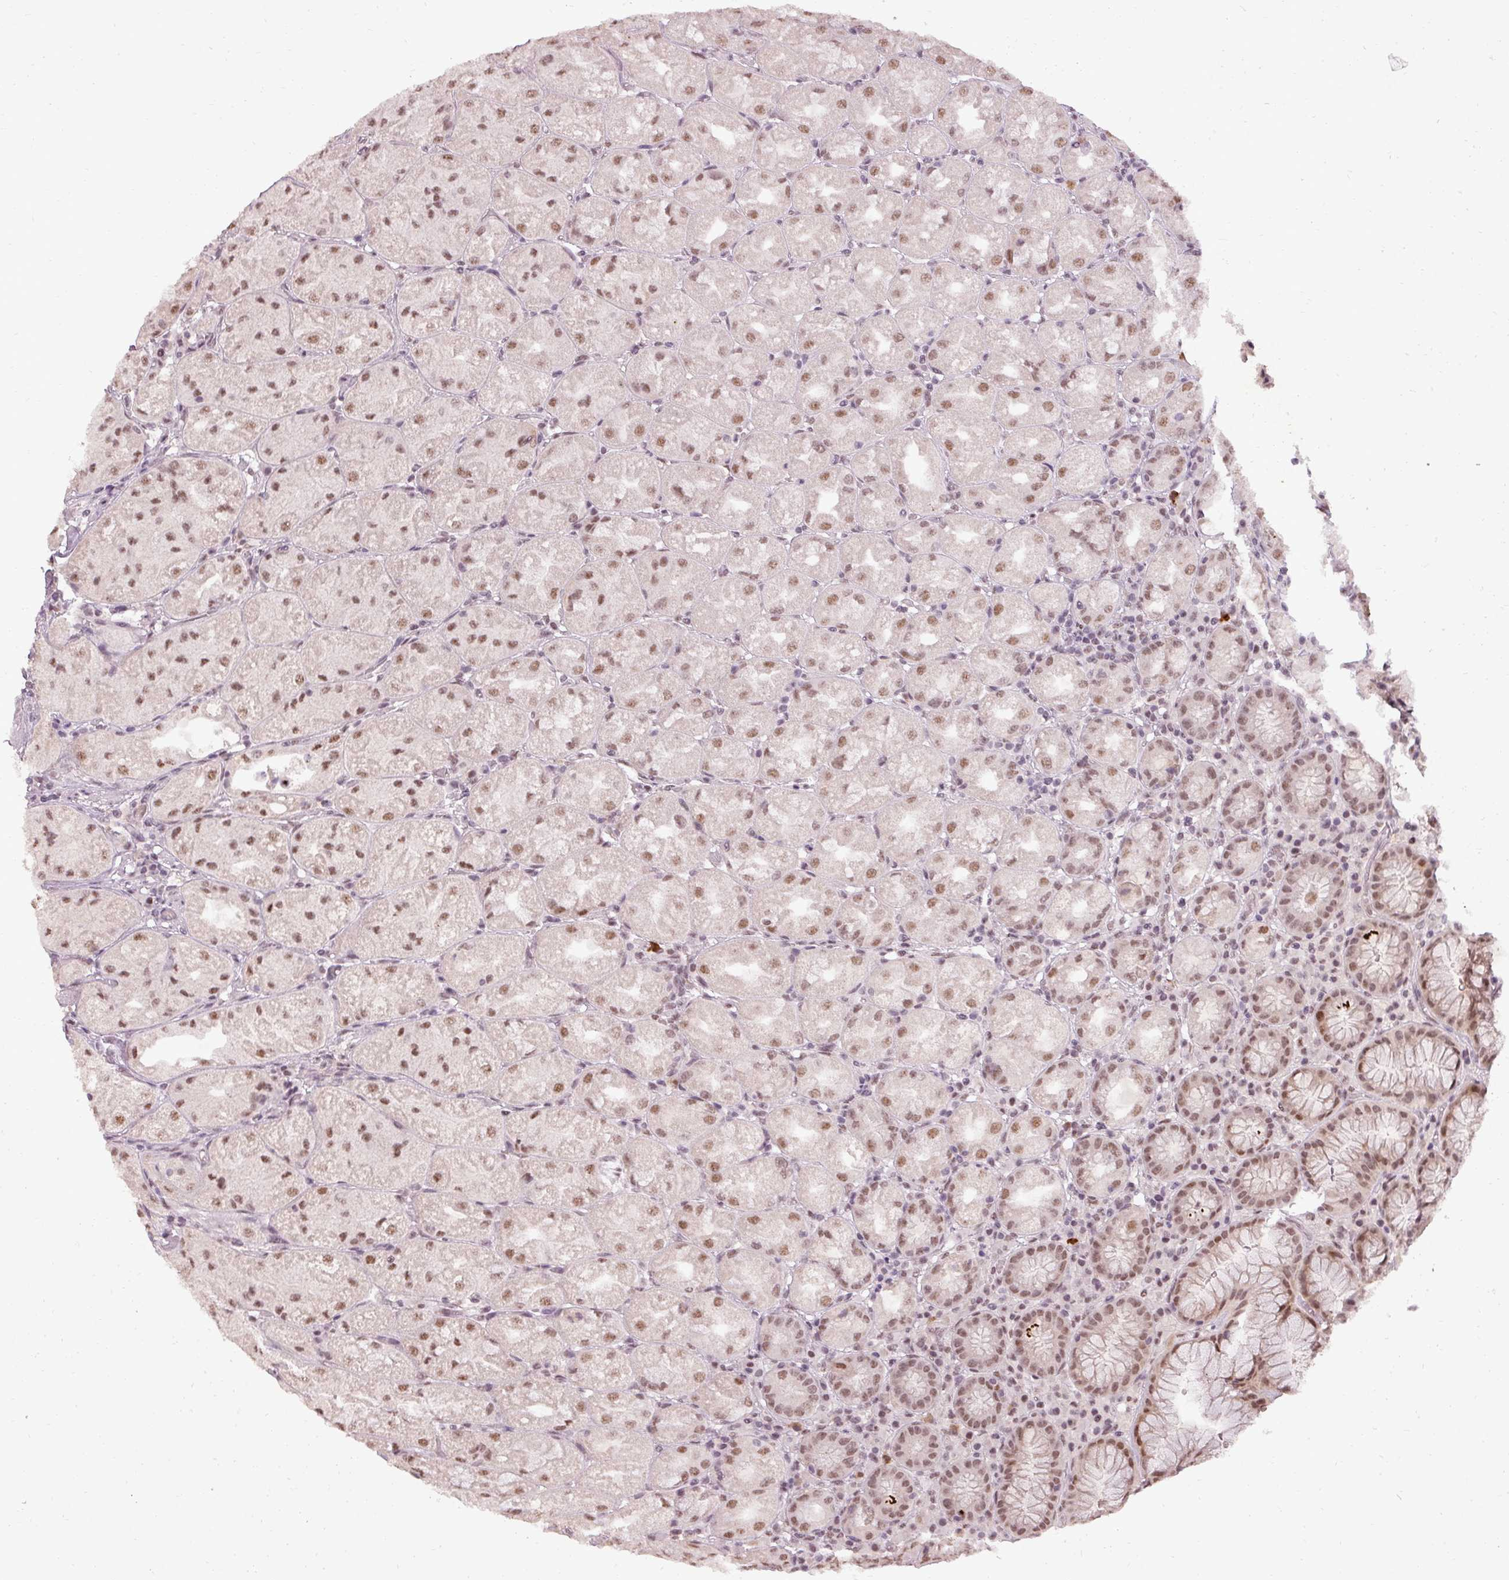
{"staining": {"intensity": "moderate", "quantity": ">75%", "location": "cytoplasmic/membranous,nuclear"}, "tissue": "stomach", "cell_type": "Glandular cells", "image_type": "normal", "snomed": [{"axis": "morphology", "description": "Normal tissue, NOS"}, {"axis": "topography", "description": "Stomach, upper"}], "caption": "Immunohistochemistry (IHC) staining of unremarkable stomach, which reveals medium levels of moderate cytoplasmic/membranous,nuclear positivity in about >75% of glandular cells indicating moderate cytoplasmic/membranous,nuclear protein positivity. The staining was performed using DAB (brown) for protein detection and nuclei were counterstained in hematoxylin (blue).", "gene": "BCAS3", "patient": {"sex": "male", "age": 52}}